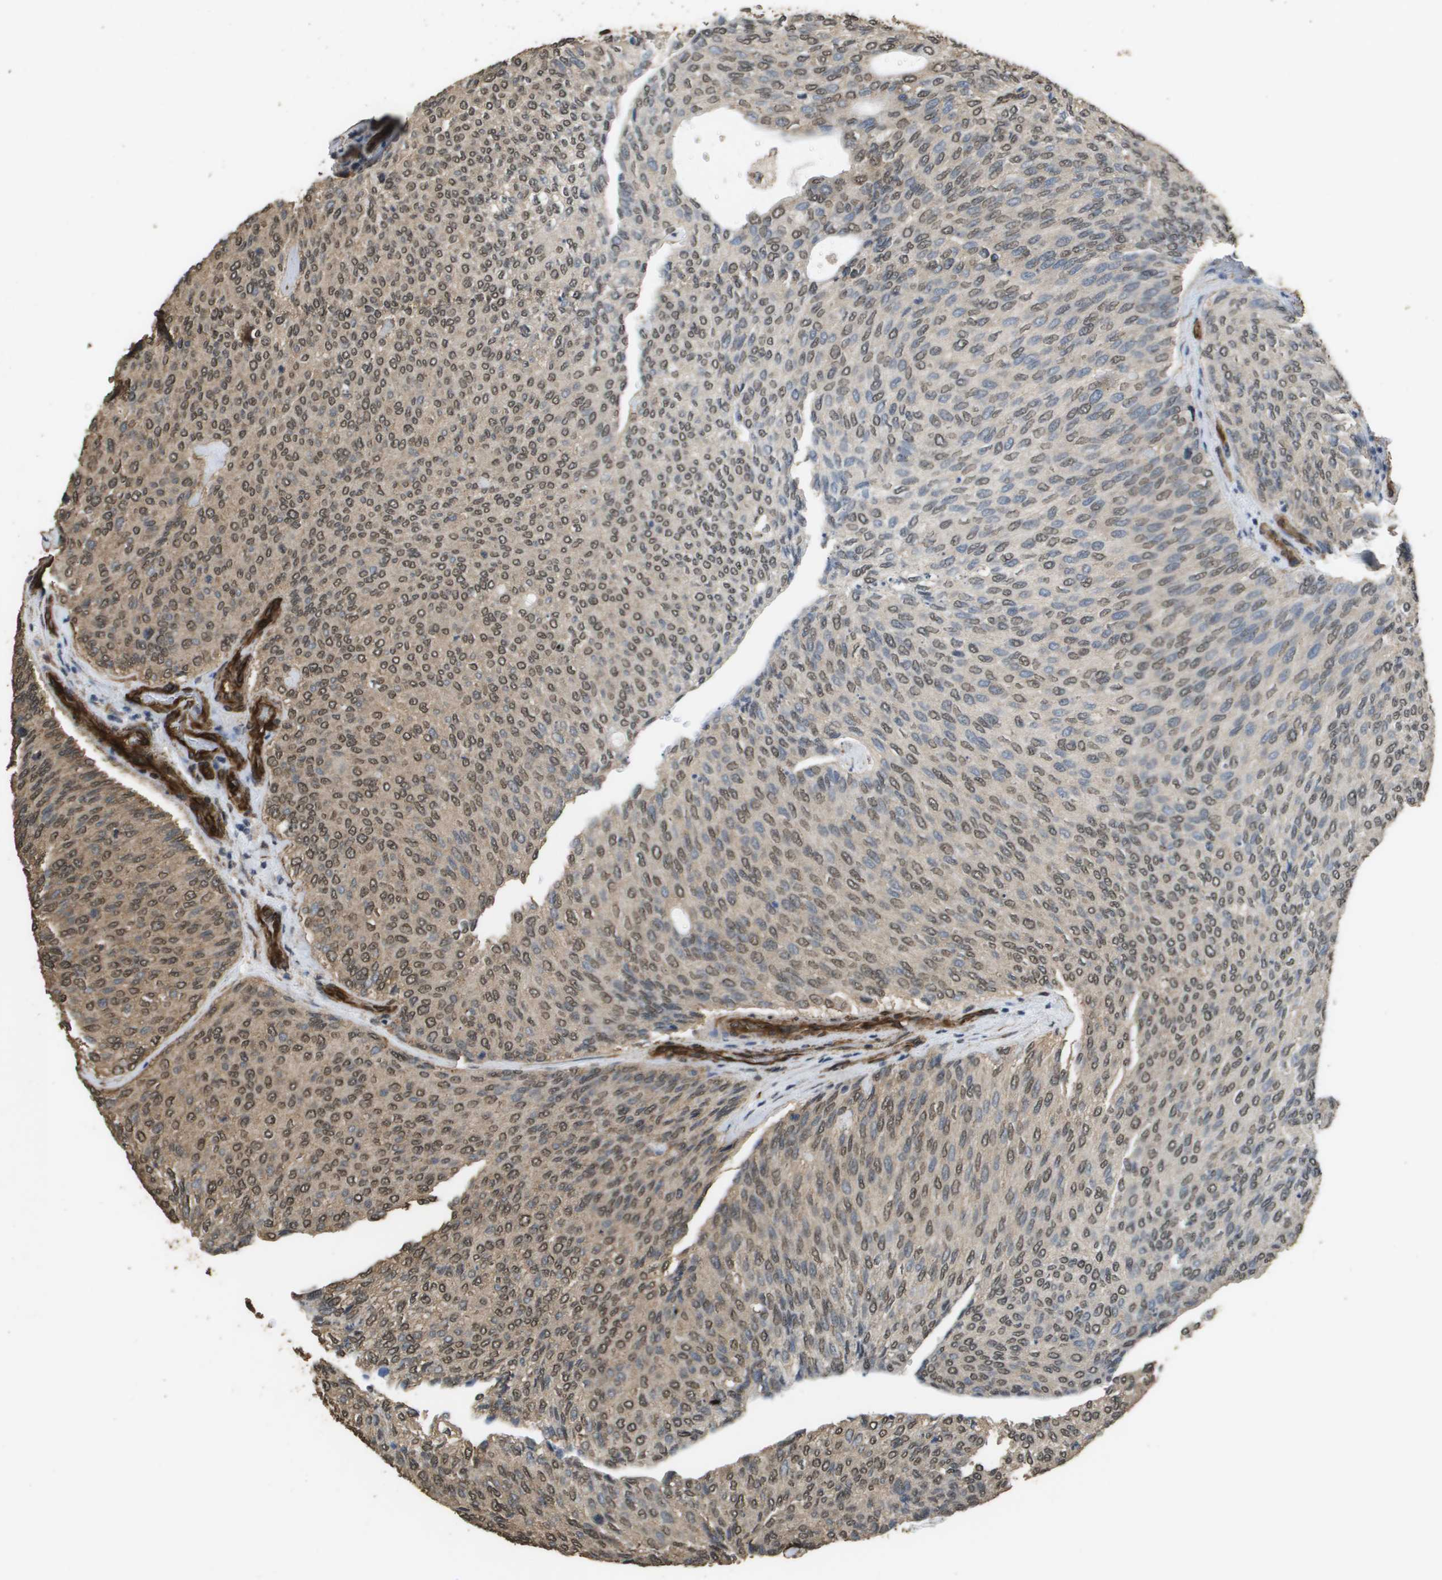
{"staining": {"intensity": "weak", "quantity": ">75%", "location": "cytoplasmic/membranous,nuclear"}, "tissue": "urothelial cancer", "cell_type": "Tumor cells", "image_type": "cancer", "snomed": [{"axis": "morphology", "description": "Urothelial carcinoma, Low grade"}, {"axis": "topography", "description": "Urinary bladder"}], "caption": "Protein staining by immunohistochemistry displays weak cytoplasmic/membranous and nuclear staining in about >75% of tumor cells in urothelial cancer. The protein of interest is shown in brown color, while the nuclei are stained blue.", "gene": "AAMP", "patient": {"sex": "female", "age": 79}}